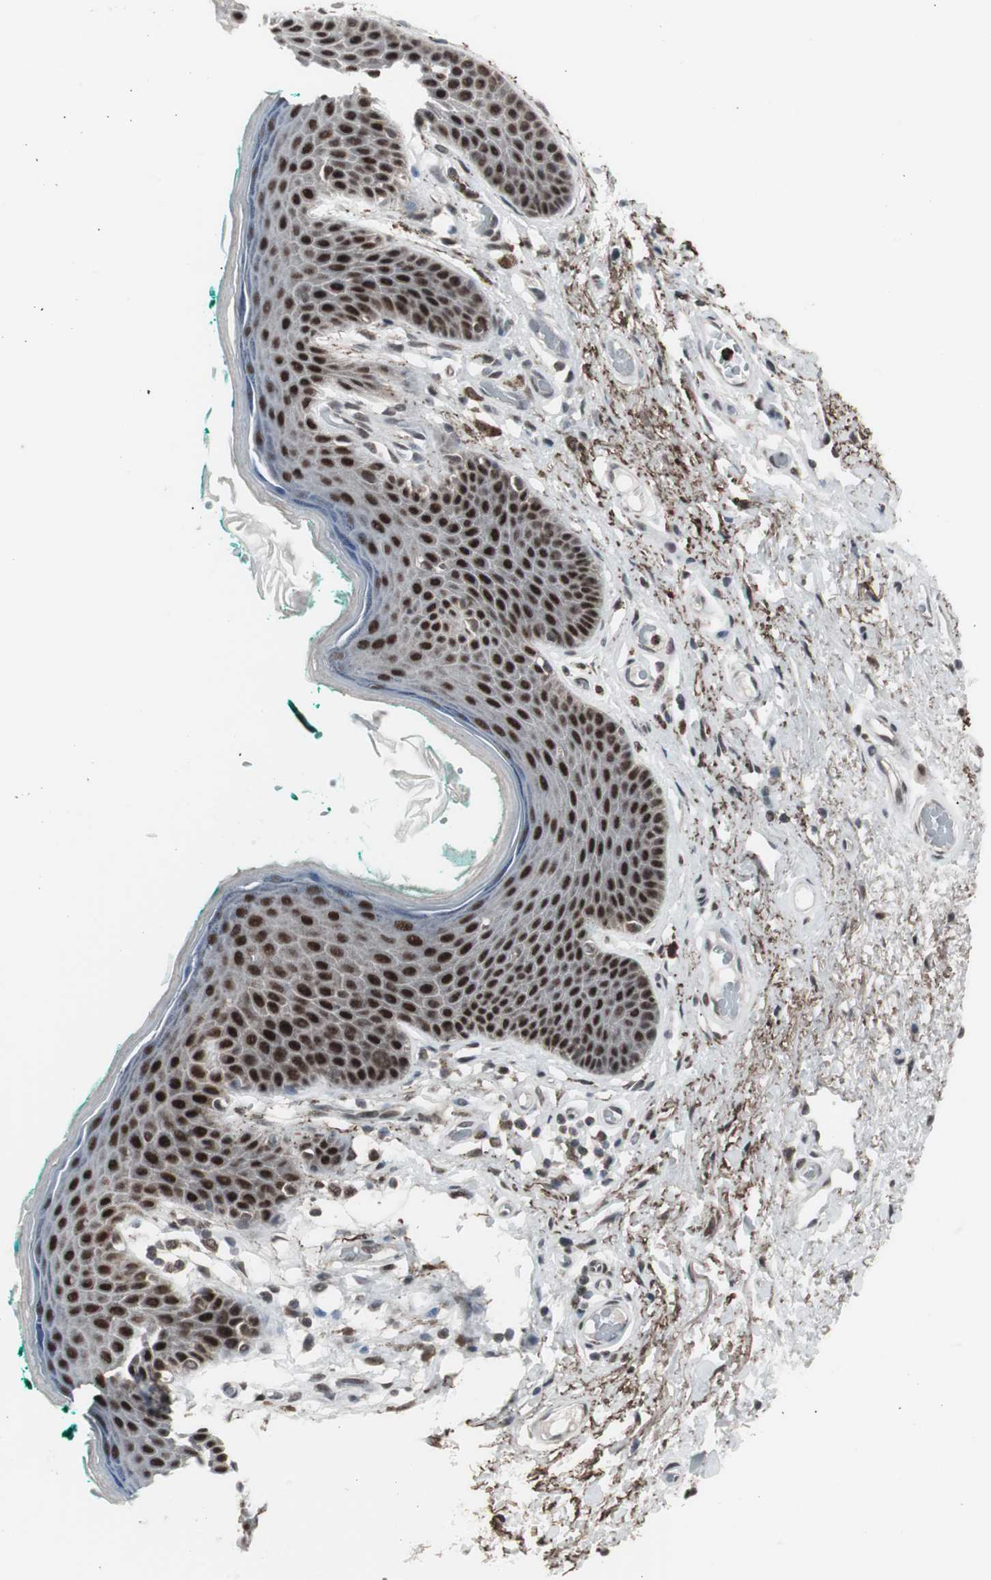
{"staining": {"intensity": "strong", "quantity": ">75%", "location": "nuclear"}, "tissue": "skin", "cell_type": "Epidermal cells", "image_type": "normal", "snomed": [{"axis": "morphology", "description": "Normal tissue, NOS"}, {"axis": "topography", "description": "Anal"}], "caption": "A photomicrograph of skin stained for a protein exhibits strong nuclear brown staining in epidermal cells.", "gene": "RXRA", "patient": {"sex": "male", "age": 74}}